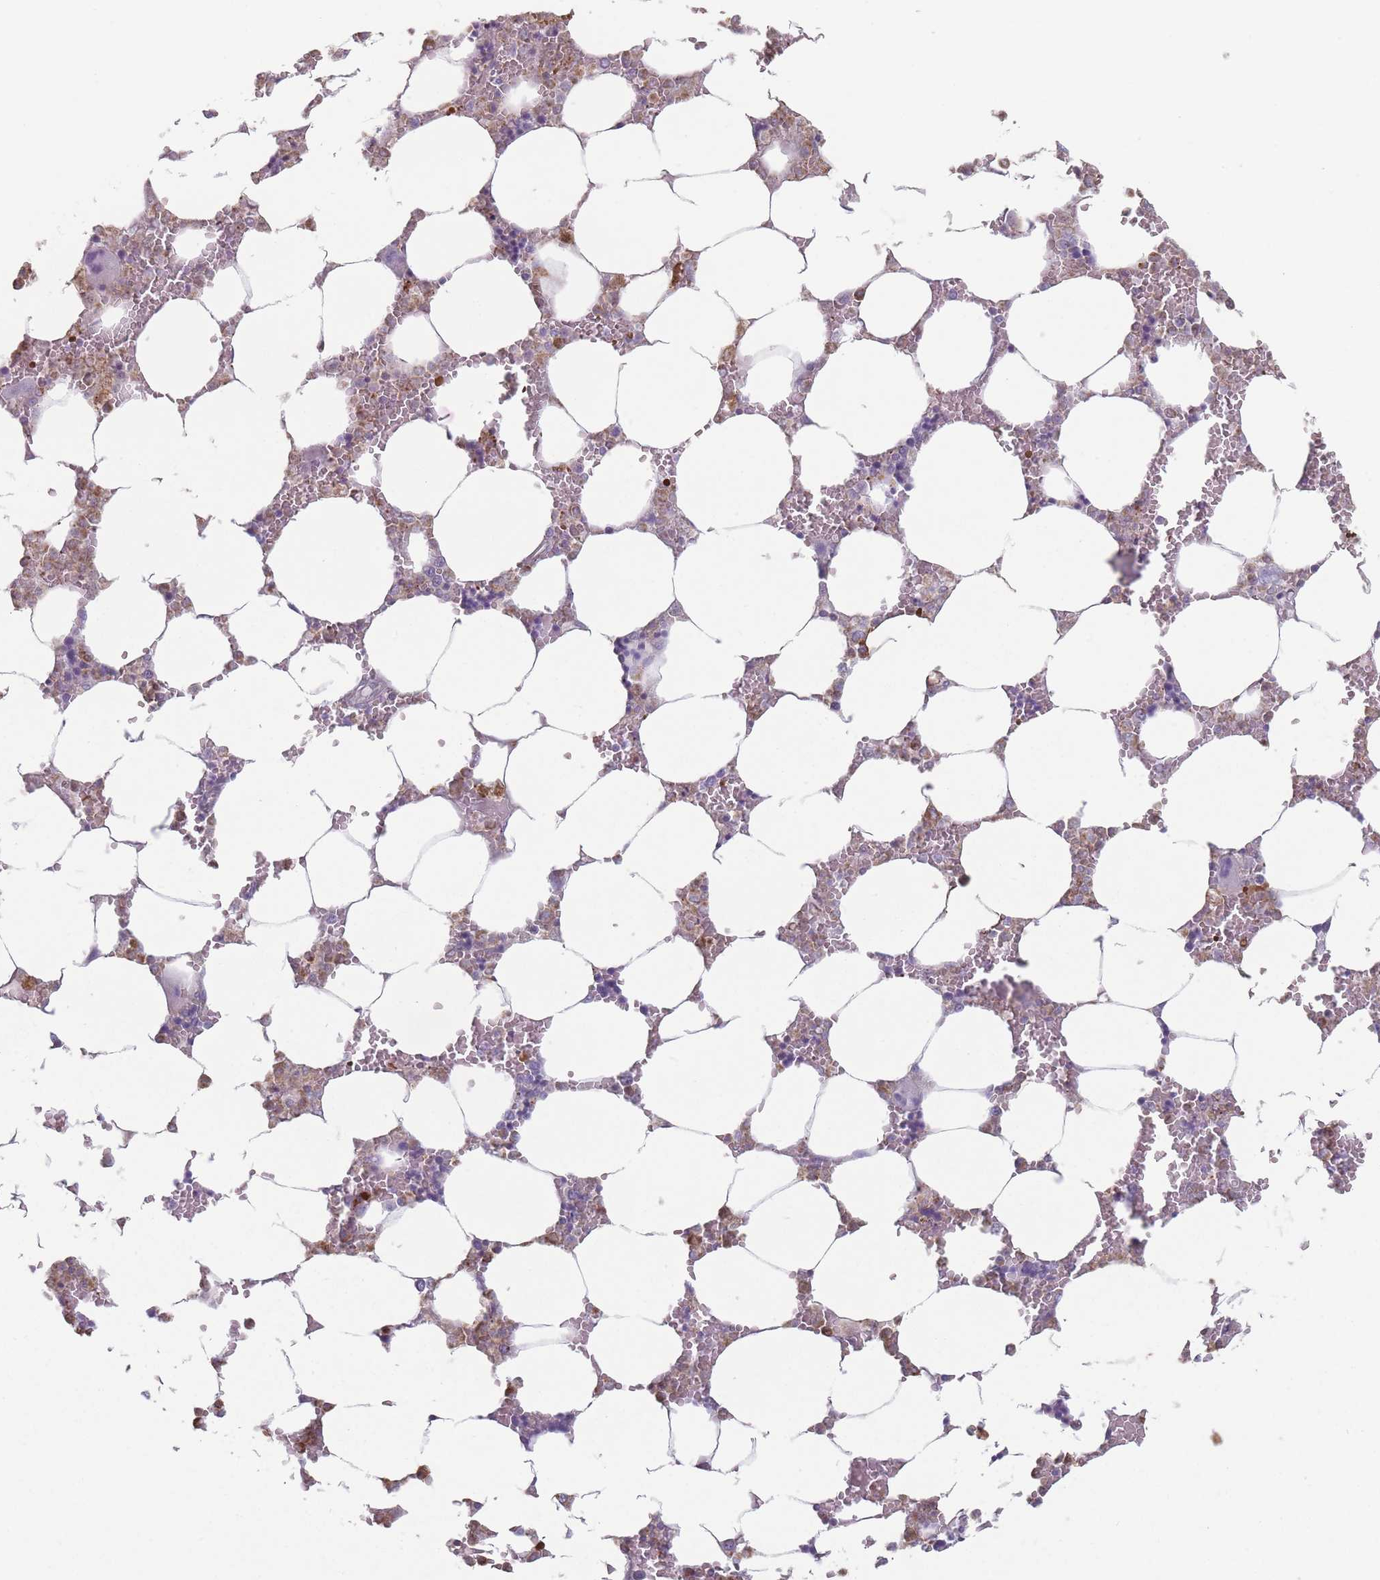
{"staining": {"intensity": "strong", "quantity": "25%-75%", "location": "cytoplasmic/membranous"}, "tissue": "bone marrow", "cell_type": "Hematopoietic cells", "image_type": "normal", "snomed": [{"axis": "morphology", "description": "Normal tissue, NOS"}, {"axis": "topography", "description": "Bone marrow"}], "caption": "A high-resolution histopathology image shows immunohistochemistry (IHC) staining of benign bone marrow, which exhibits strong cytoplasmic/membranous staining in about 25%-75% of hematopoietic cells. Immunohistochemistry stains the protein of interest in brown and the nuclei are stained blue.", "gene": "HSBP1L1", "patient": {"sex": "male", "age": 64}}